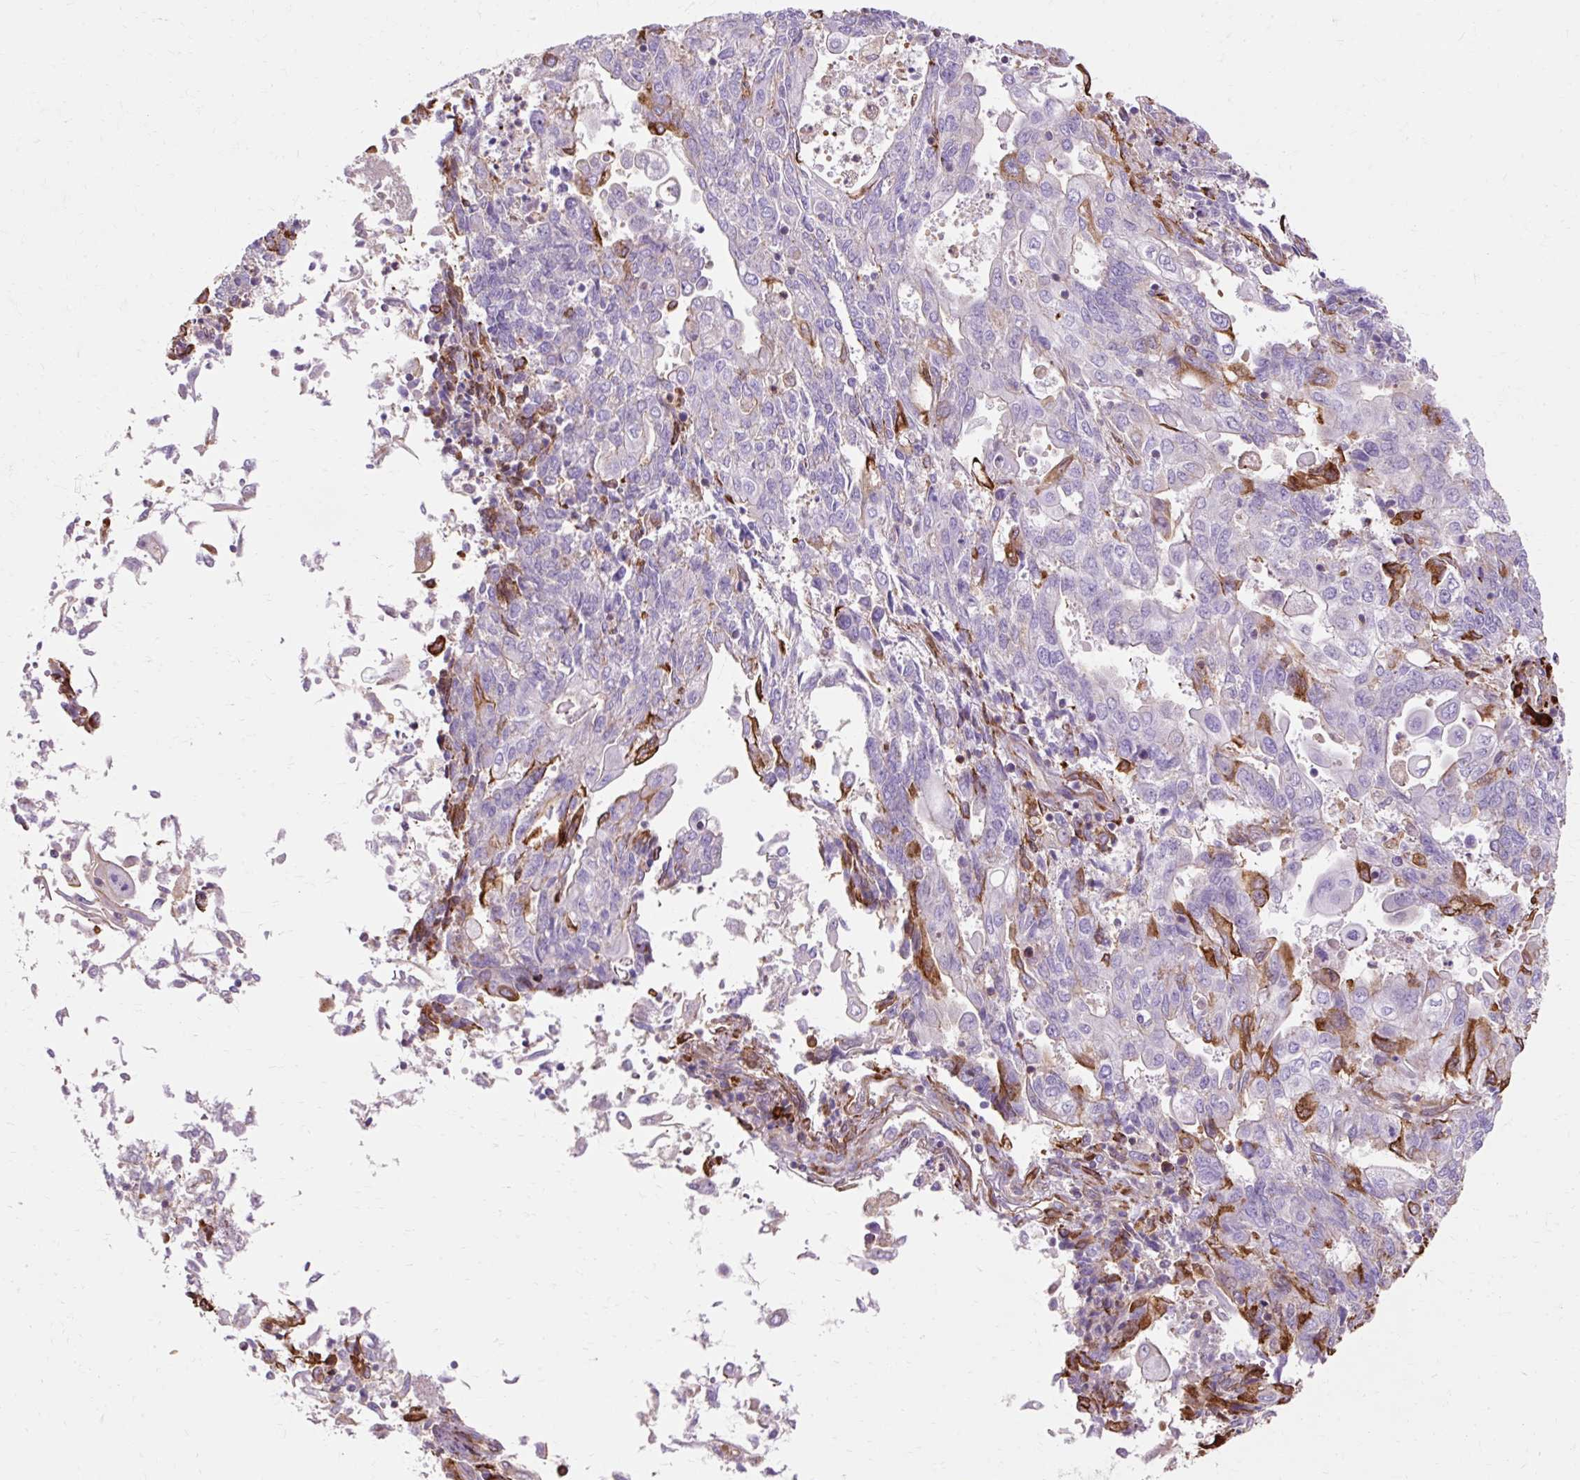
{"staining": {"intensity": "moderate", "quantity": "<25%", "location": "cytoplasmic/membranous"}, "tissue": "endometrial cancer", "cell_type": "Tumor cells", "image_type": "cancer", "snomed": [{"axis": "morphology", "description": "Adenocarcinoma, NOS"}, {"axis": "topography", "description": "Endometrium"}], "caption": "Moderate cytoplasmic/membranous expression for a protein is present in approximately <25% of tumor cells of endometrial cancer using immunohistochemistry.", "gene": "TBC1D2B", "patient": {"sex": "female", "age": 54}}